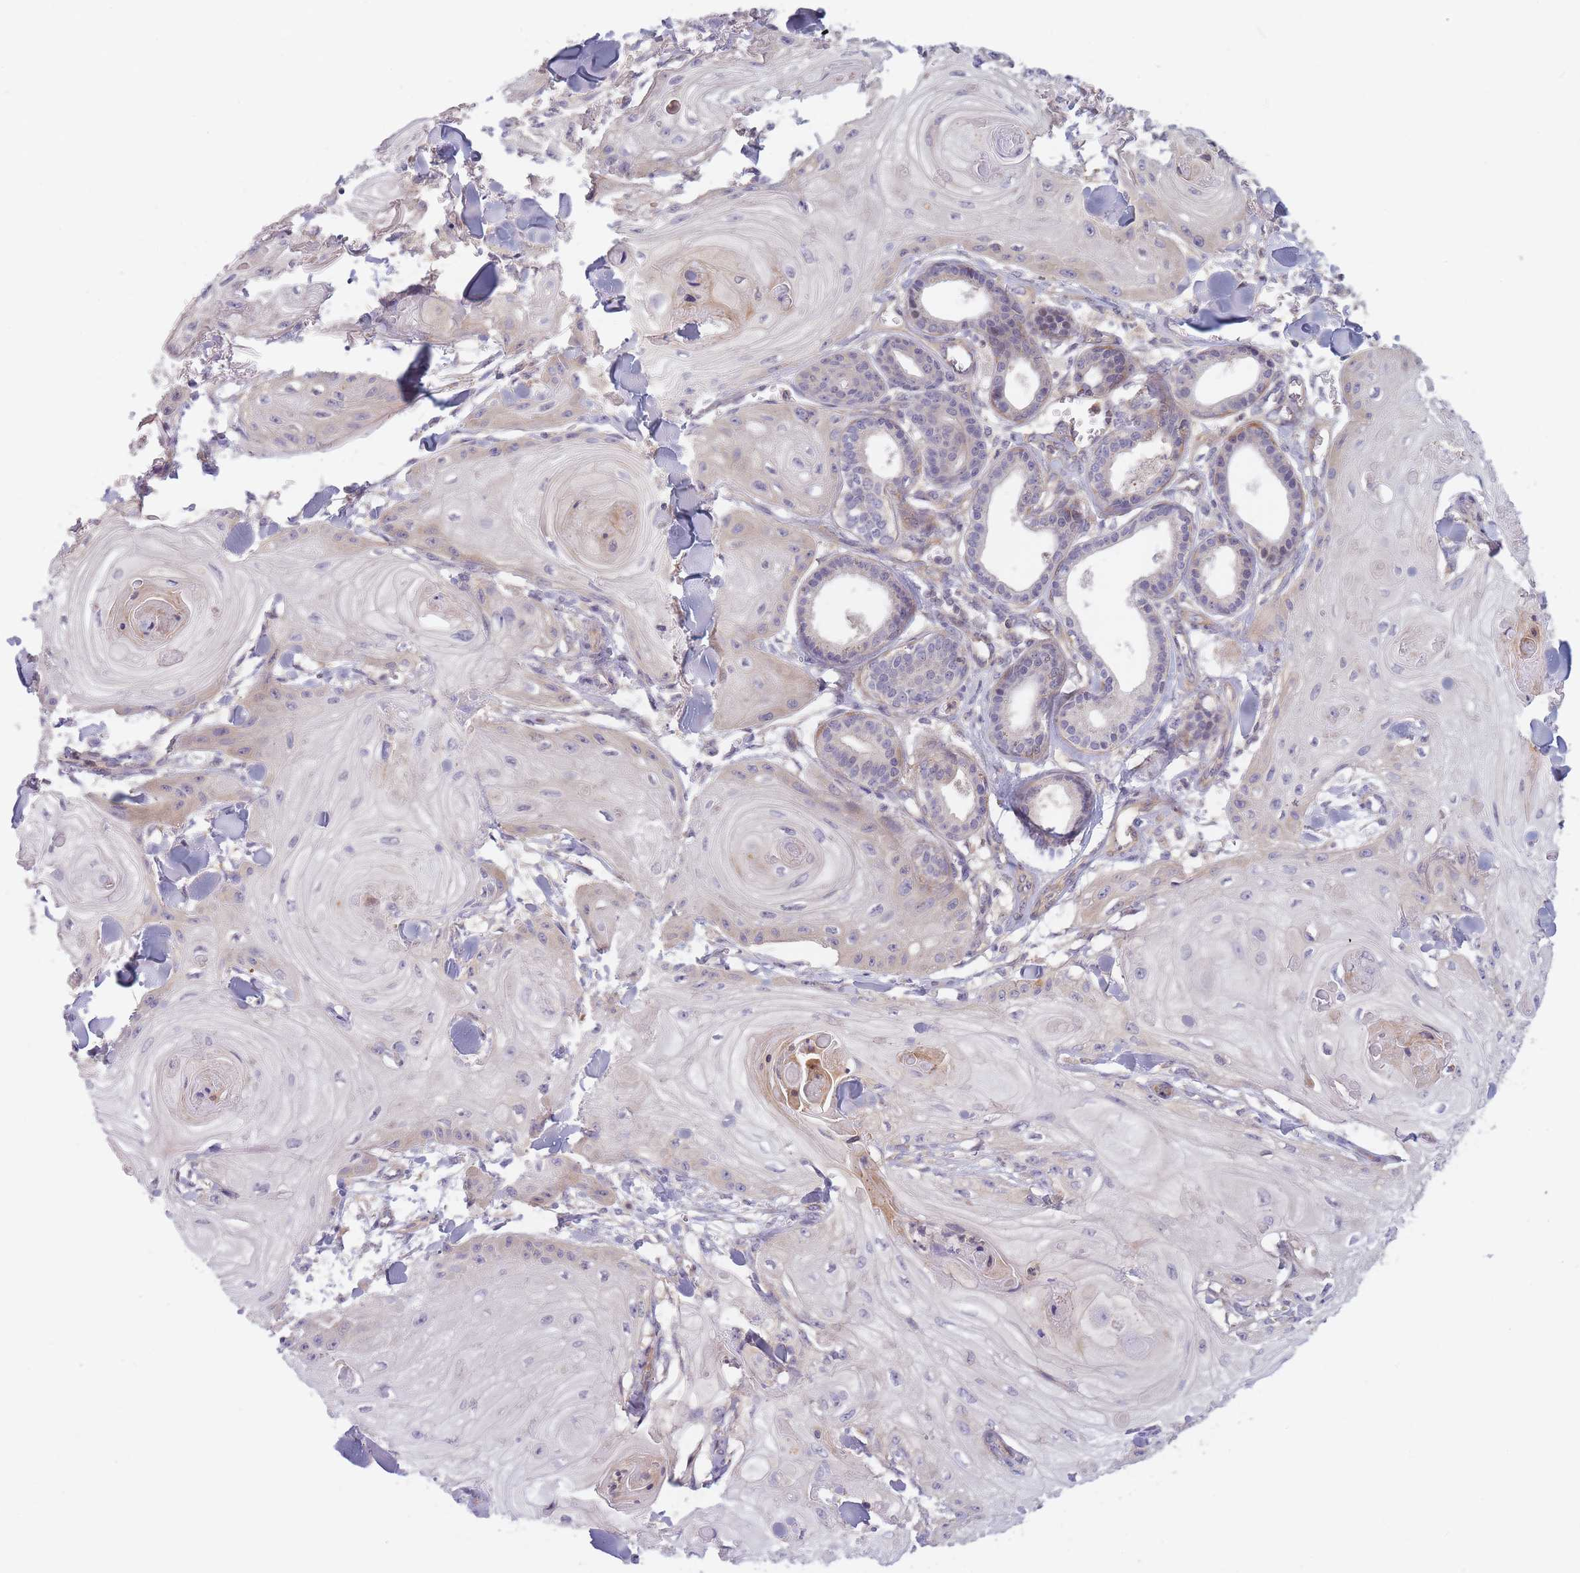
{"staining": {"intensity": "negative", "quantity": "none", "location": "none"}, "tissue": "skin cancer", "cell_type": "Tumor cells", "image_type": "cancer", "snomed": [{"axis": "morphology", "description": "Squamous cell carcinoma, NOS"}, {"axis": "topography", "description": "Skin"}], "caption": "High magnification brightfield microscopy of skin cancer (squamous cell carcinoma) stained with DAB (brown) and counterstained with hematoxylin (blue): tumor cells show no significant staining.", "gene": "SLC35F5", "patient": {"sex": "male", "age": 74}}